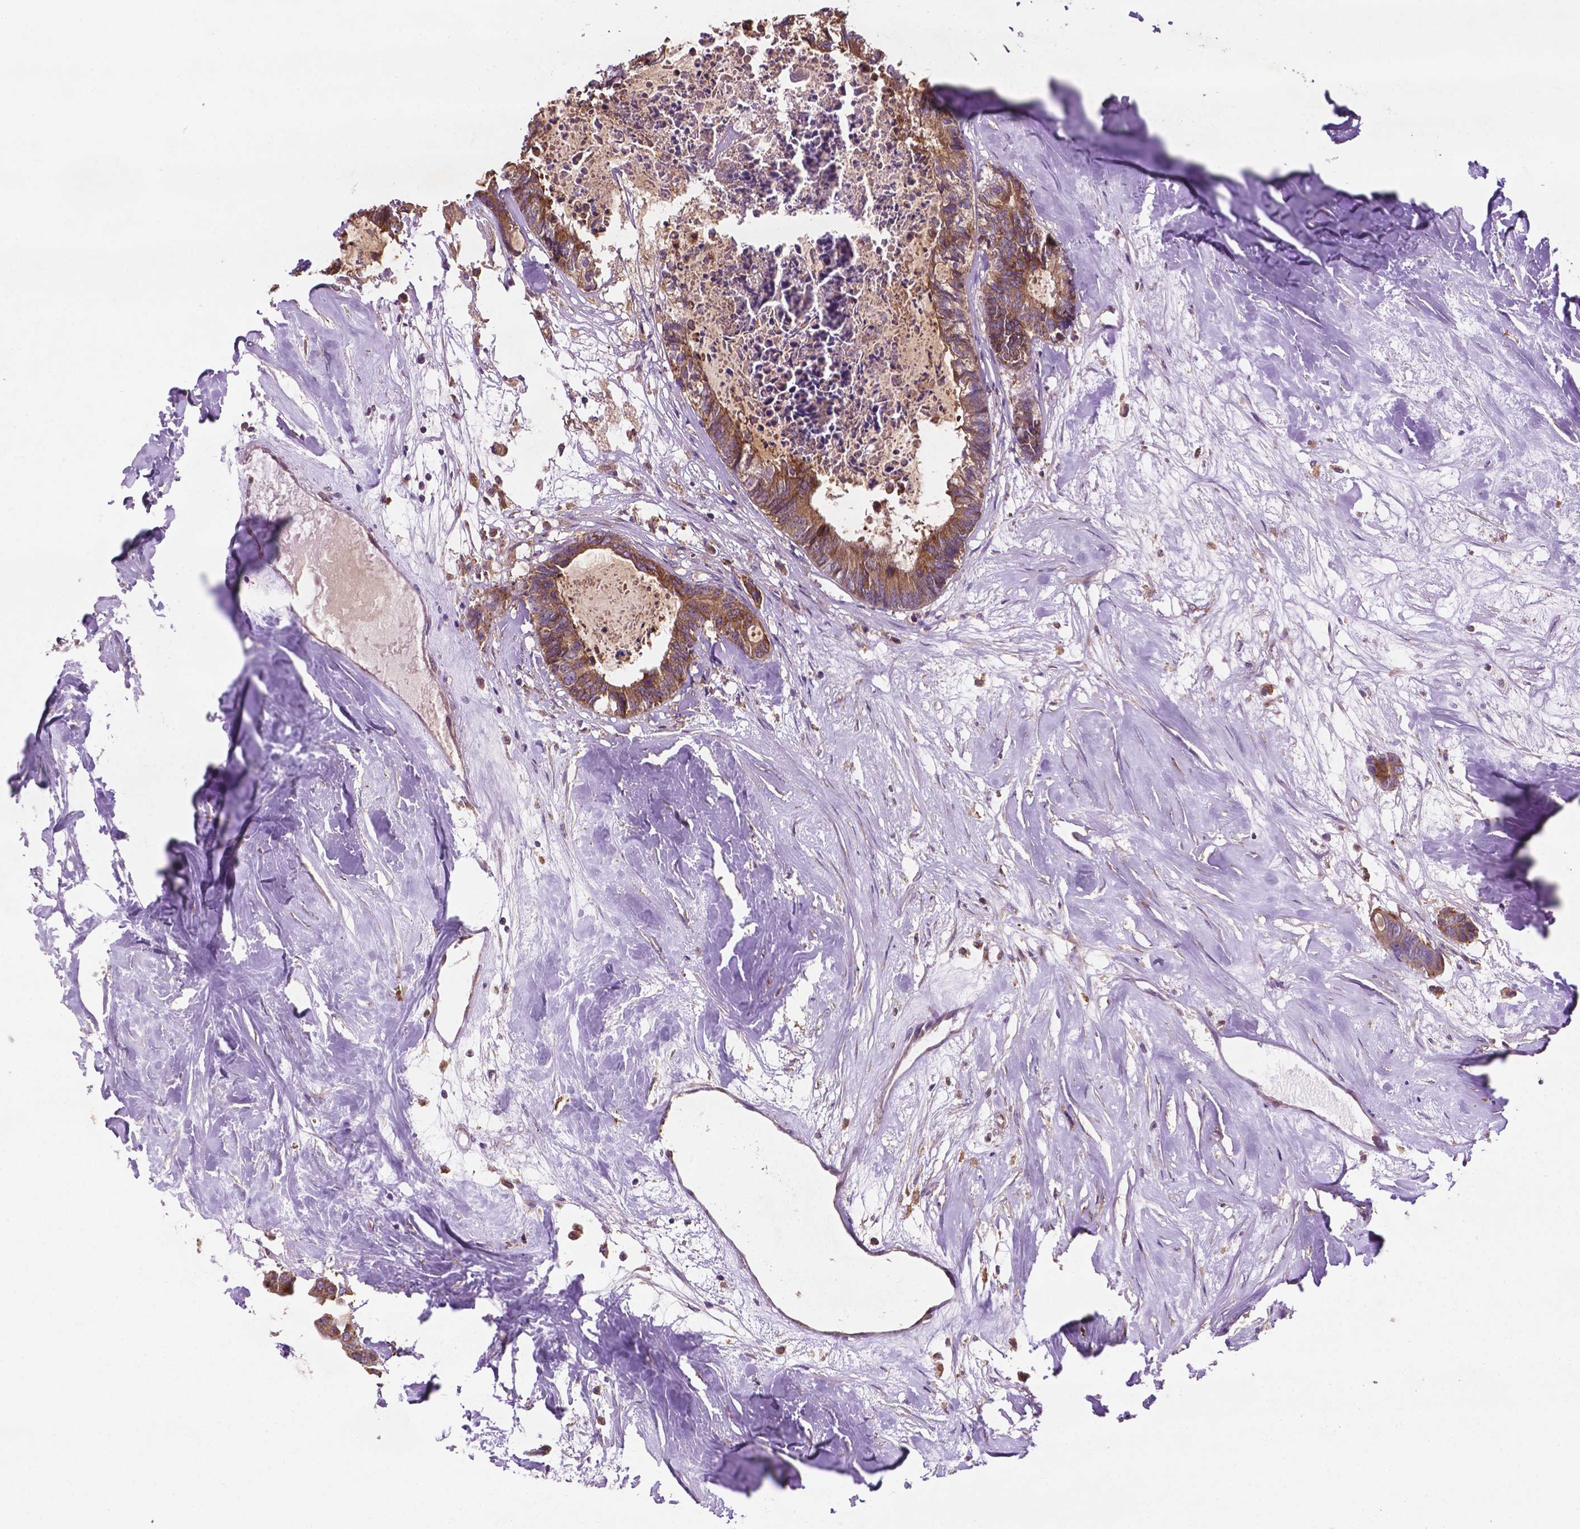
{"staining": {"intensity": "moderate", "quantity": ">75%", "location": "cytoplasmic/membranous"}, "tissue": "colorectal cancer", "cell_type": "Tumor cells", "image_type": "cancer", "snomed": [{"axis": "morphology", "description": "Adenocarcinoma, NOS"}, {"axis": "topography", "description": "Colon"}, {"axis": "topography", "description": "Rectum"}], "caption": "Human colorectal cancer (adenocarcinoma) stained with a brown dye displays moderate cytoplasmic/membranous positive expression in about >75% of tumor cells.", "gene": "CCDC71L", "patient": {"sex": "male", "age": 57}}